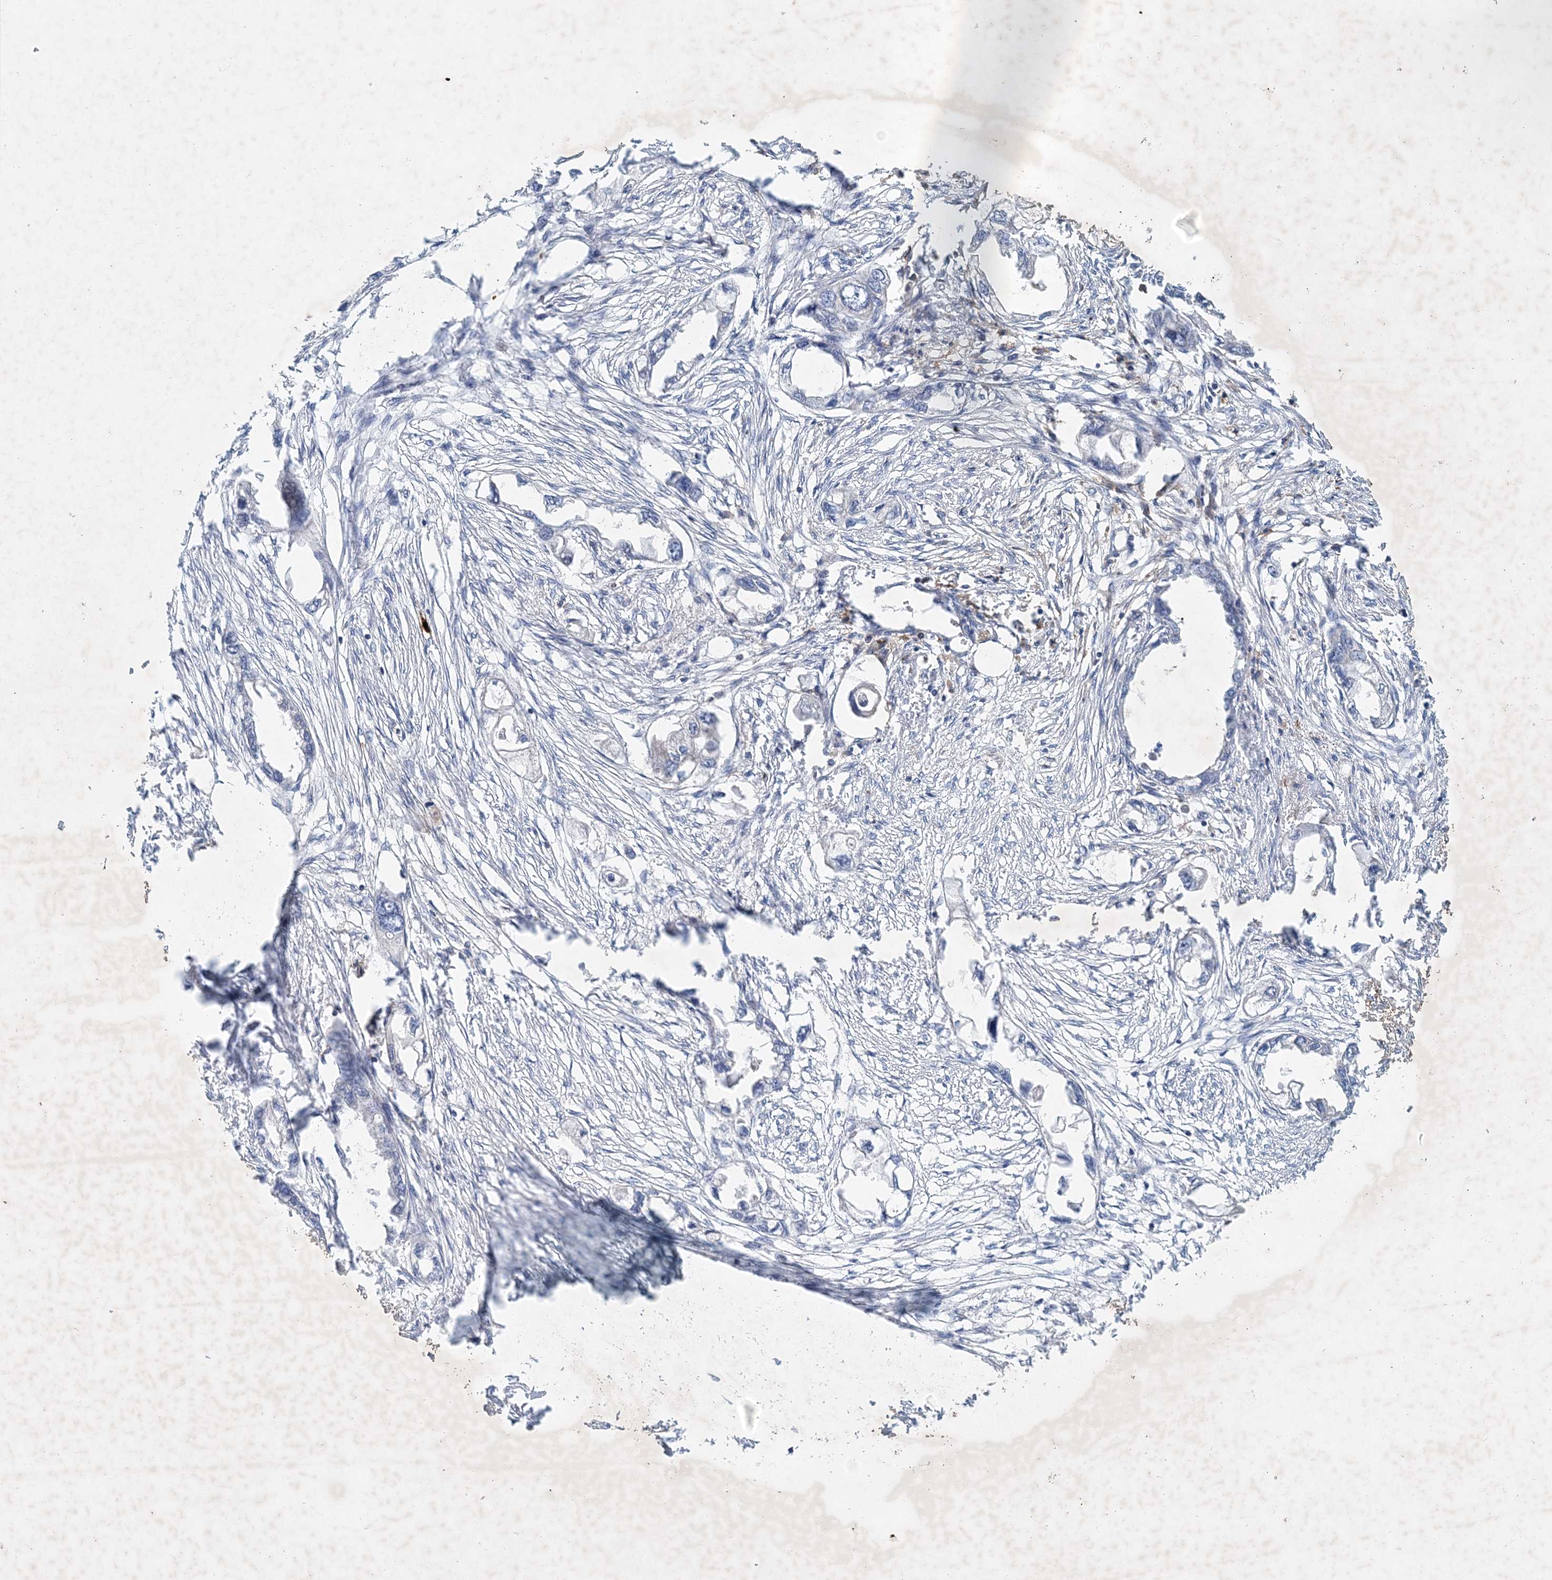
{"staining": {"intensity": "negative", "quantity": "none", "location": "none"}, "tissue": "endometrial cancer", "cell_type": "Tumor cells", "image_type": "cancer", "snomed": [{"axis": "morphology", "description": "Adenocarcinoma, NOS"}, {"axis": "morphology", "description": "Adenocarcinoma, metastatic, NOS"}, {"axis": "topography", "description": "Adipose tissue"}, {"axis": "topography", "description": "Endometrium"}], "caption": "Immunohistochemistry photomicrograph of neoplastic tissue: endometrial cancer (metastatic adenocarcinoma) stained with DAB (3,3'-diaminobenzidine) displays no significant protein staining in tumor cells.", "gene": "P2RY10", "patient": {"sex": "female", "age": 67}}